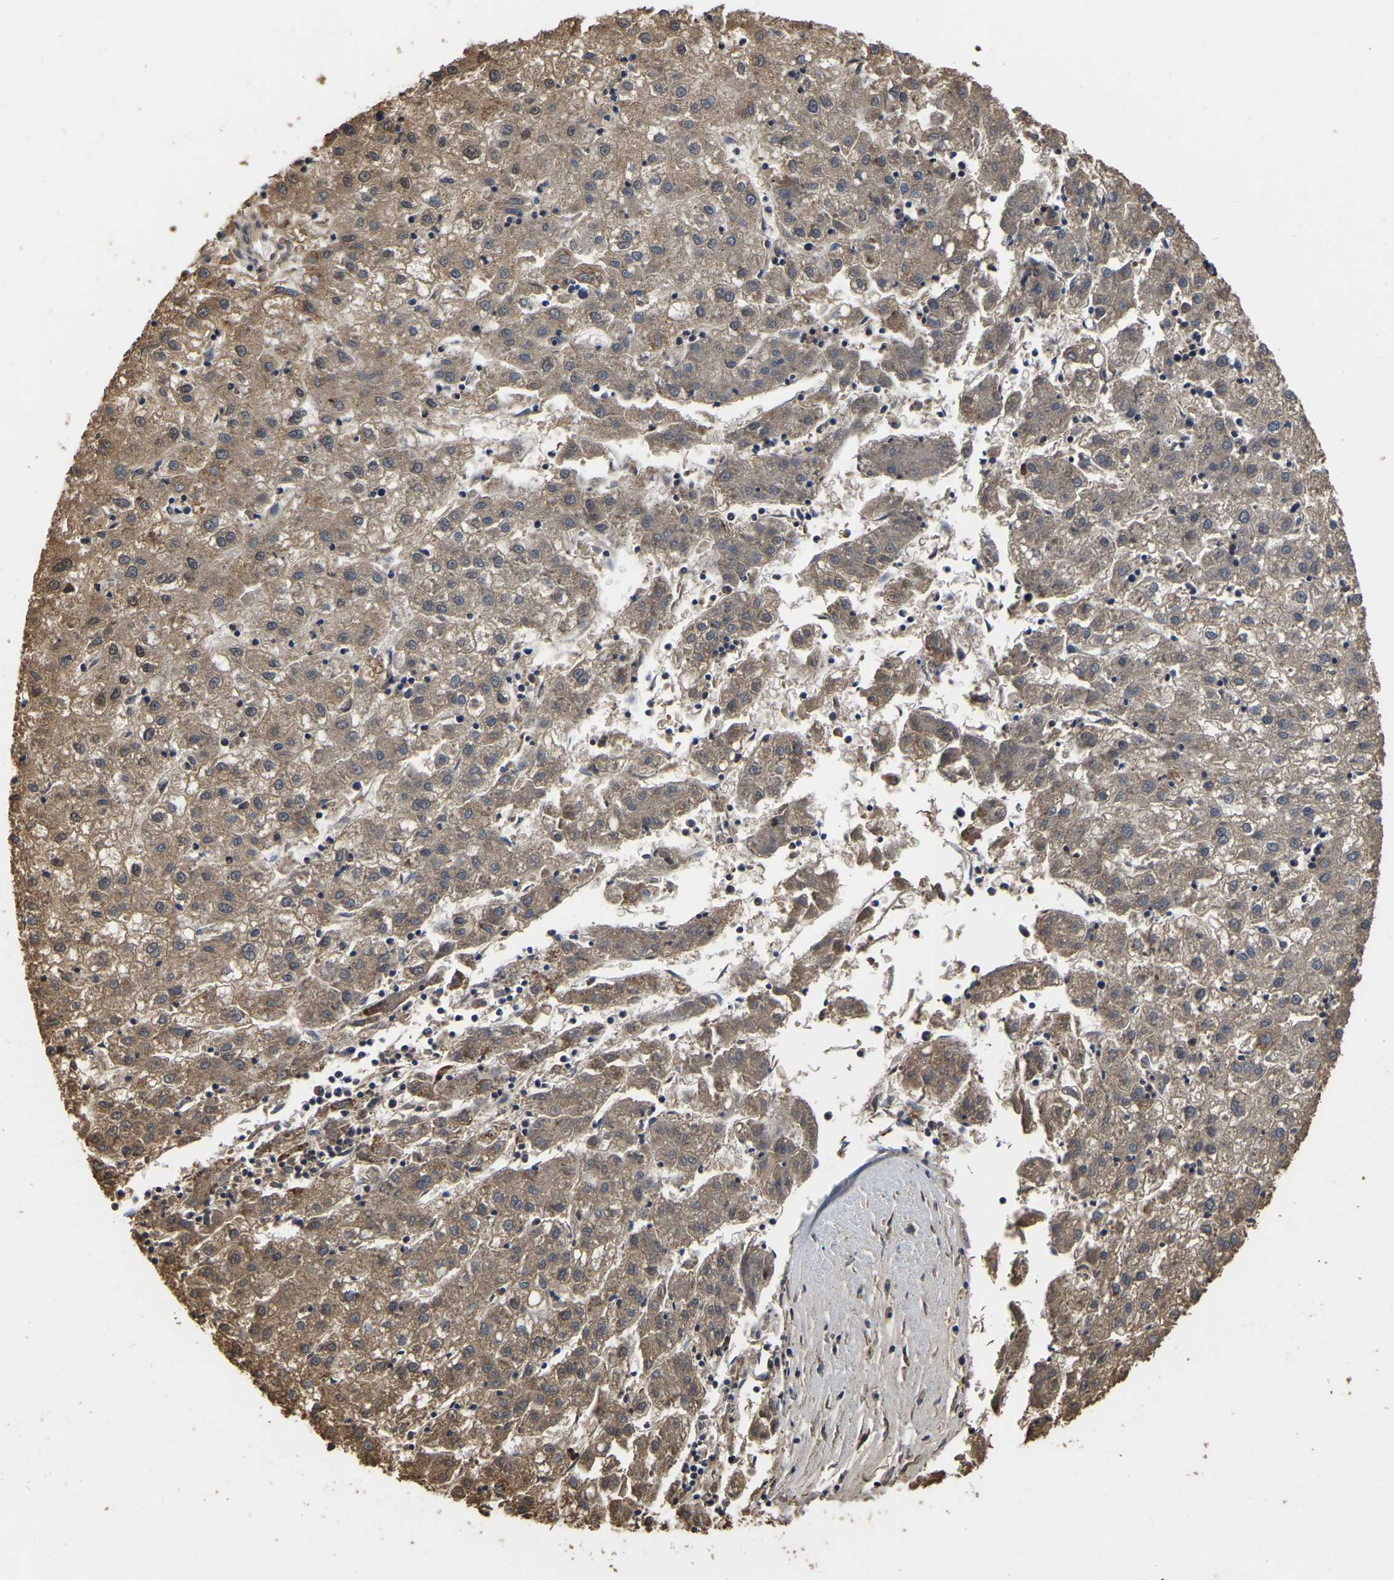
{"staining": {"intensity": "weak", "quantity": ">75%", "location": "cytoplasmic/membranous"}, "tissue": "liver cancer", "cell_type": "Tumor cells", "image_type": "cancer", "snomed": [{"axis": "morphology", "description": "Carcinoma, Hepatocellular, NOS"}, {"axis": "topography", "description": "Liver"}], "caption": "Human liver cancer stained for a protein (brown) reveals weak cytoplasmic/membranous positive positivity in about >75% of tumor cells.", "gene": "CIAO1", "patient": {"sex": "male", "age": 72}}